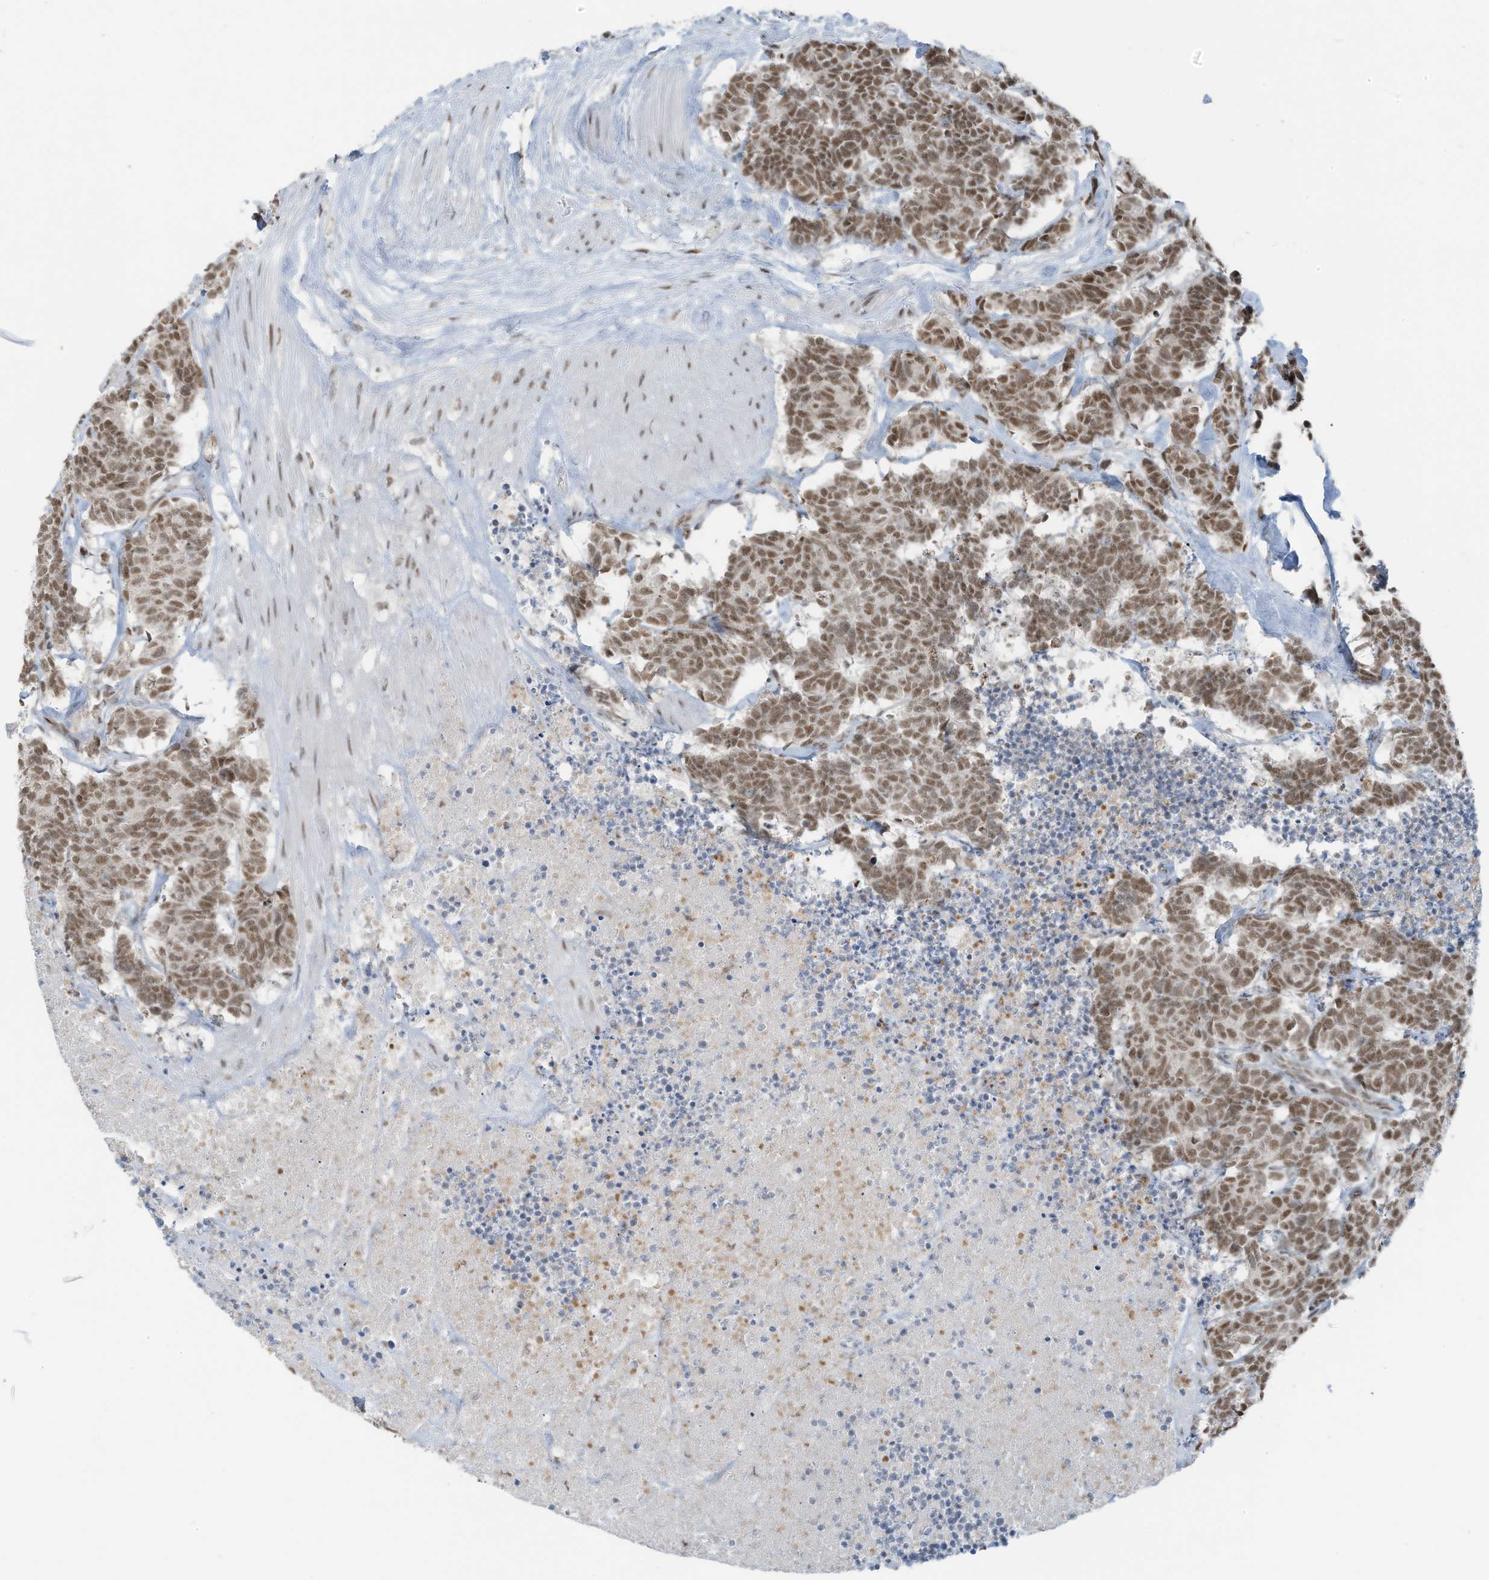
{"staining": {"intensity": "moderate", "quantity": ">75%", "location": "nuclear"}, "tissue": "carcinoid", "cell_type": "Tumor cells", "image_type": "cancer", "snomed": [{"axis": "morphology", "description": "Carcinoma, NOS"}, {"axis": "morphology", "description": "Carcinoid, malignant, NOS"}, {"axis": "topography", "description": "Urinary bladder"}], "caption": "About >75% of tumor cells in human malignant carcinoid show moderate nuclear protein staining as visualized by brown immunohistochemical staining.", "gene": "WRNIP1", "patient": {"sex": "male", "age": 57}}